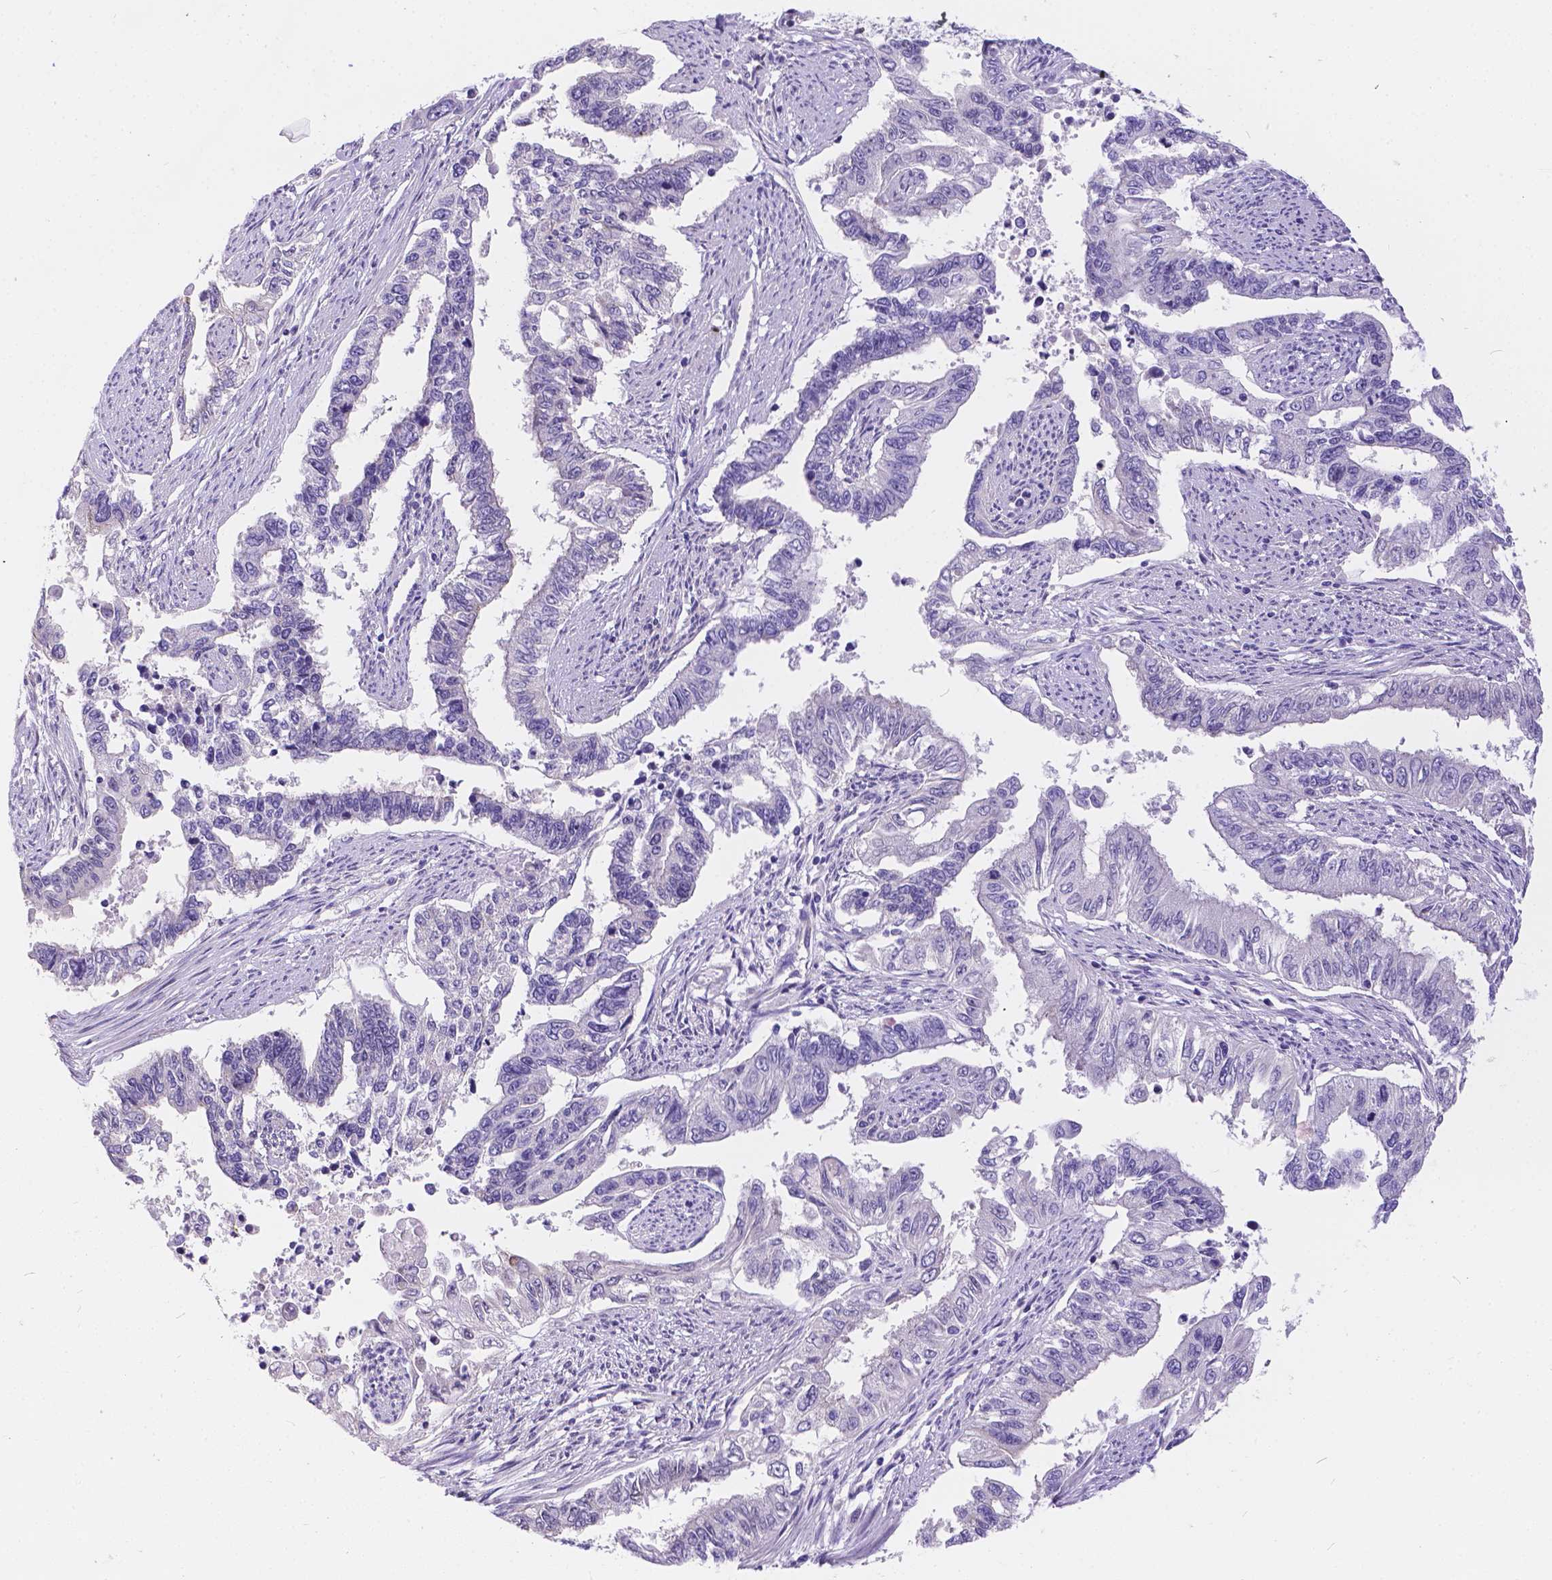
{"staining": {"intensity": "negative", "quantity": "none", "location": "none"}, "tissue": "endometrial cancer", "cell_type": "Tumor cells", "image_type": "cancer", "snomed": [{"axis": "morphology", "description": "Adenocarcinoma, NOS"}, {"axis": "topography", "description": "Uterus"}], "caption": "High magnification brightfield microscopy of adenocarcinoma (endometrial) stained with DAB (3,3'-diaminobenzidine) (brown) and counterstained with hematoxylin (blue): tumor cells show no significant positivity.", "gene": "DLEC1", "patient": {"sex": "female", "age": 59}}